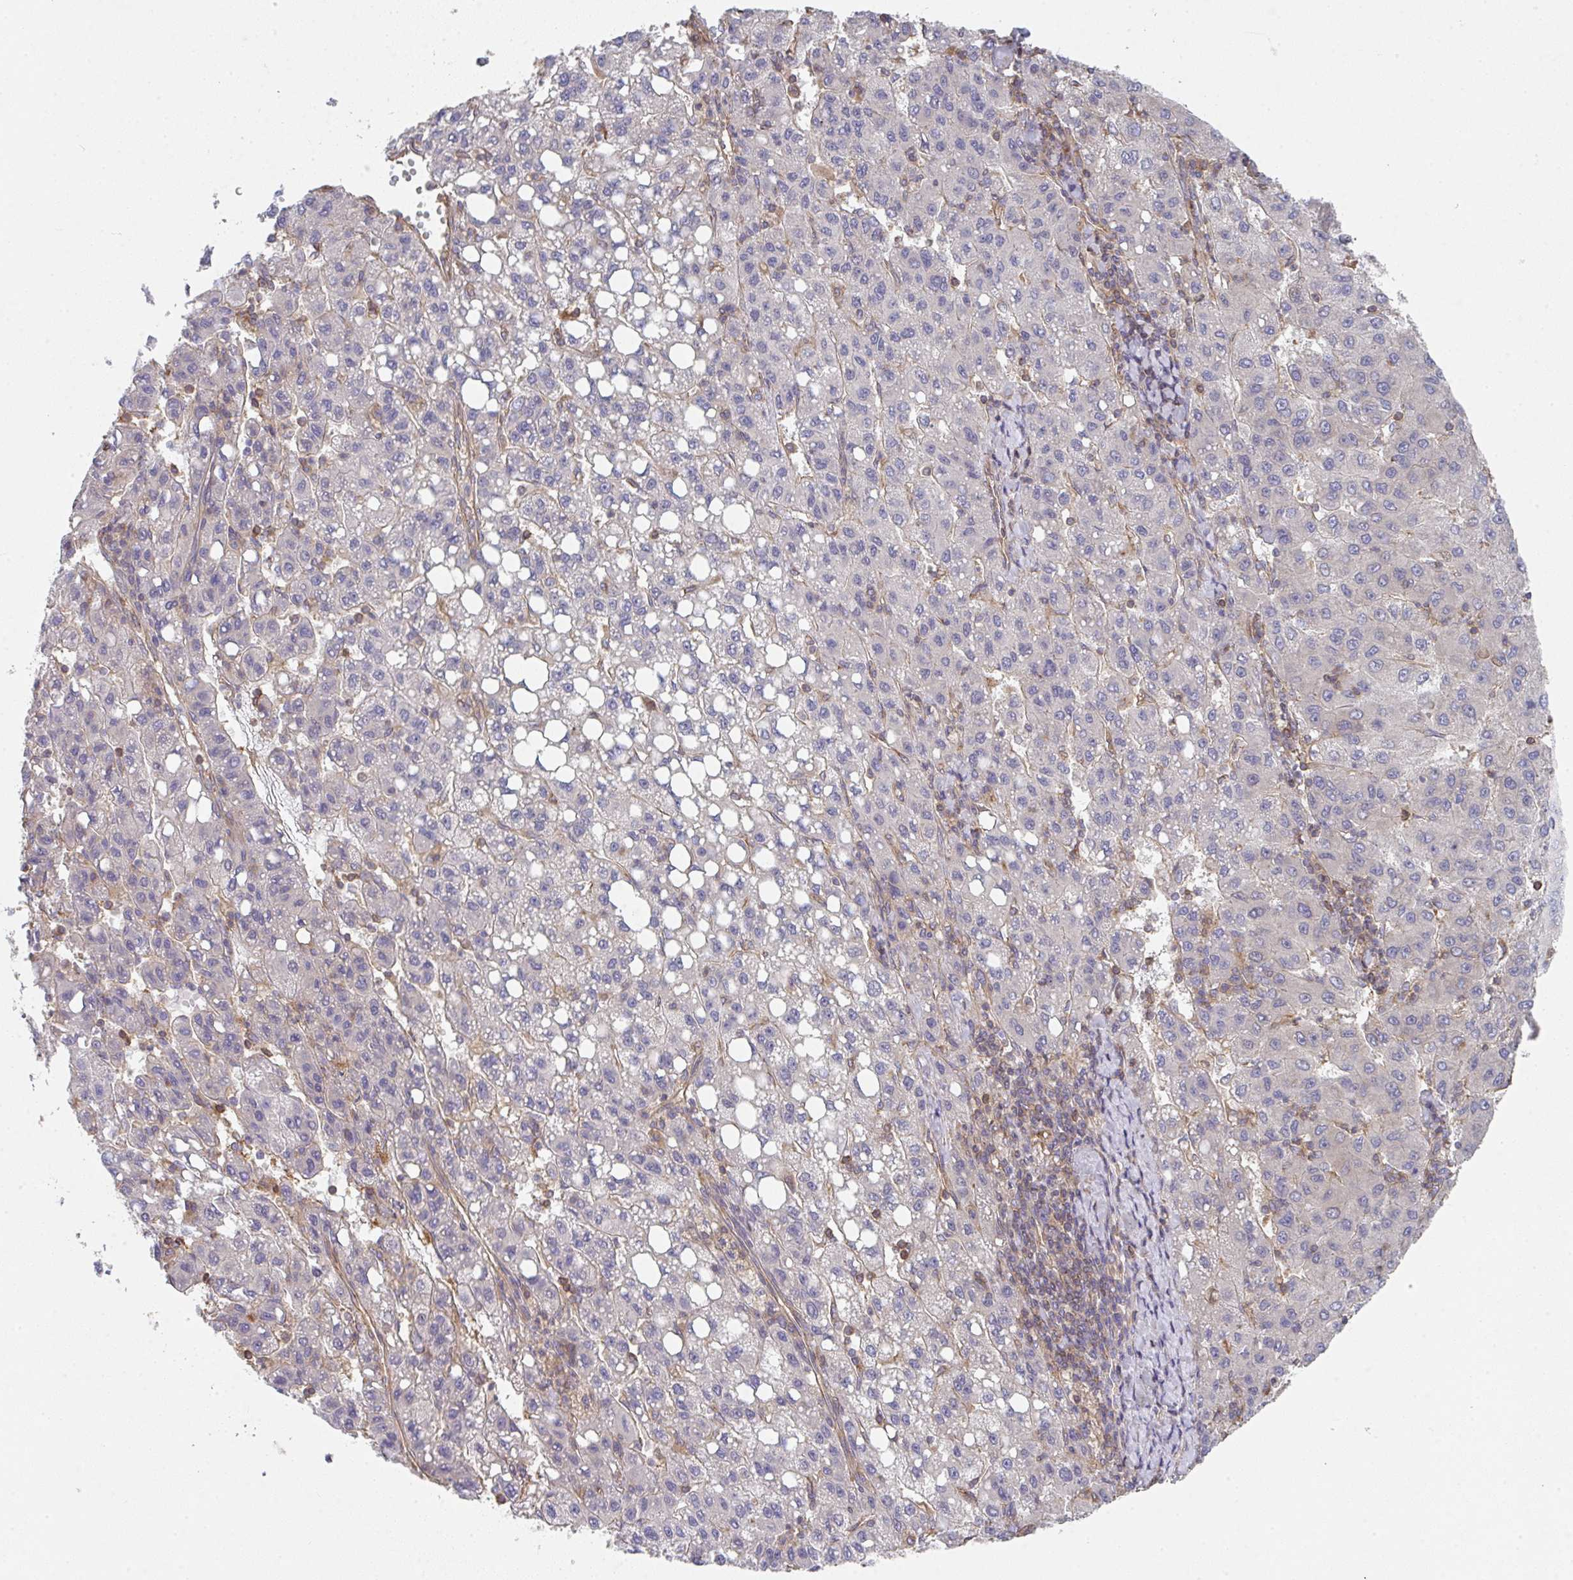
{"staining": {"intensity": "negative", "quantity": "none", "location": "none"}, "tissue": "liver cancer", "cell_type": "Tumor cells", "image_type": "cancer", "snomed": [{"axis": "morphology", "description": "Carcinoma, Hepatocellular, NOS"}, {"axis": "topography", "description": "Liver"}], "caption": "There is no significant positivity in tumor cells of liver cancer (hepatocellular carcinoma).", "gene": "TMEM229A", "patient": {"sex": "female", "age": 82}}